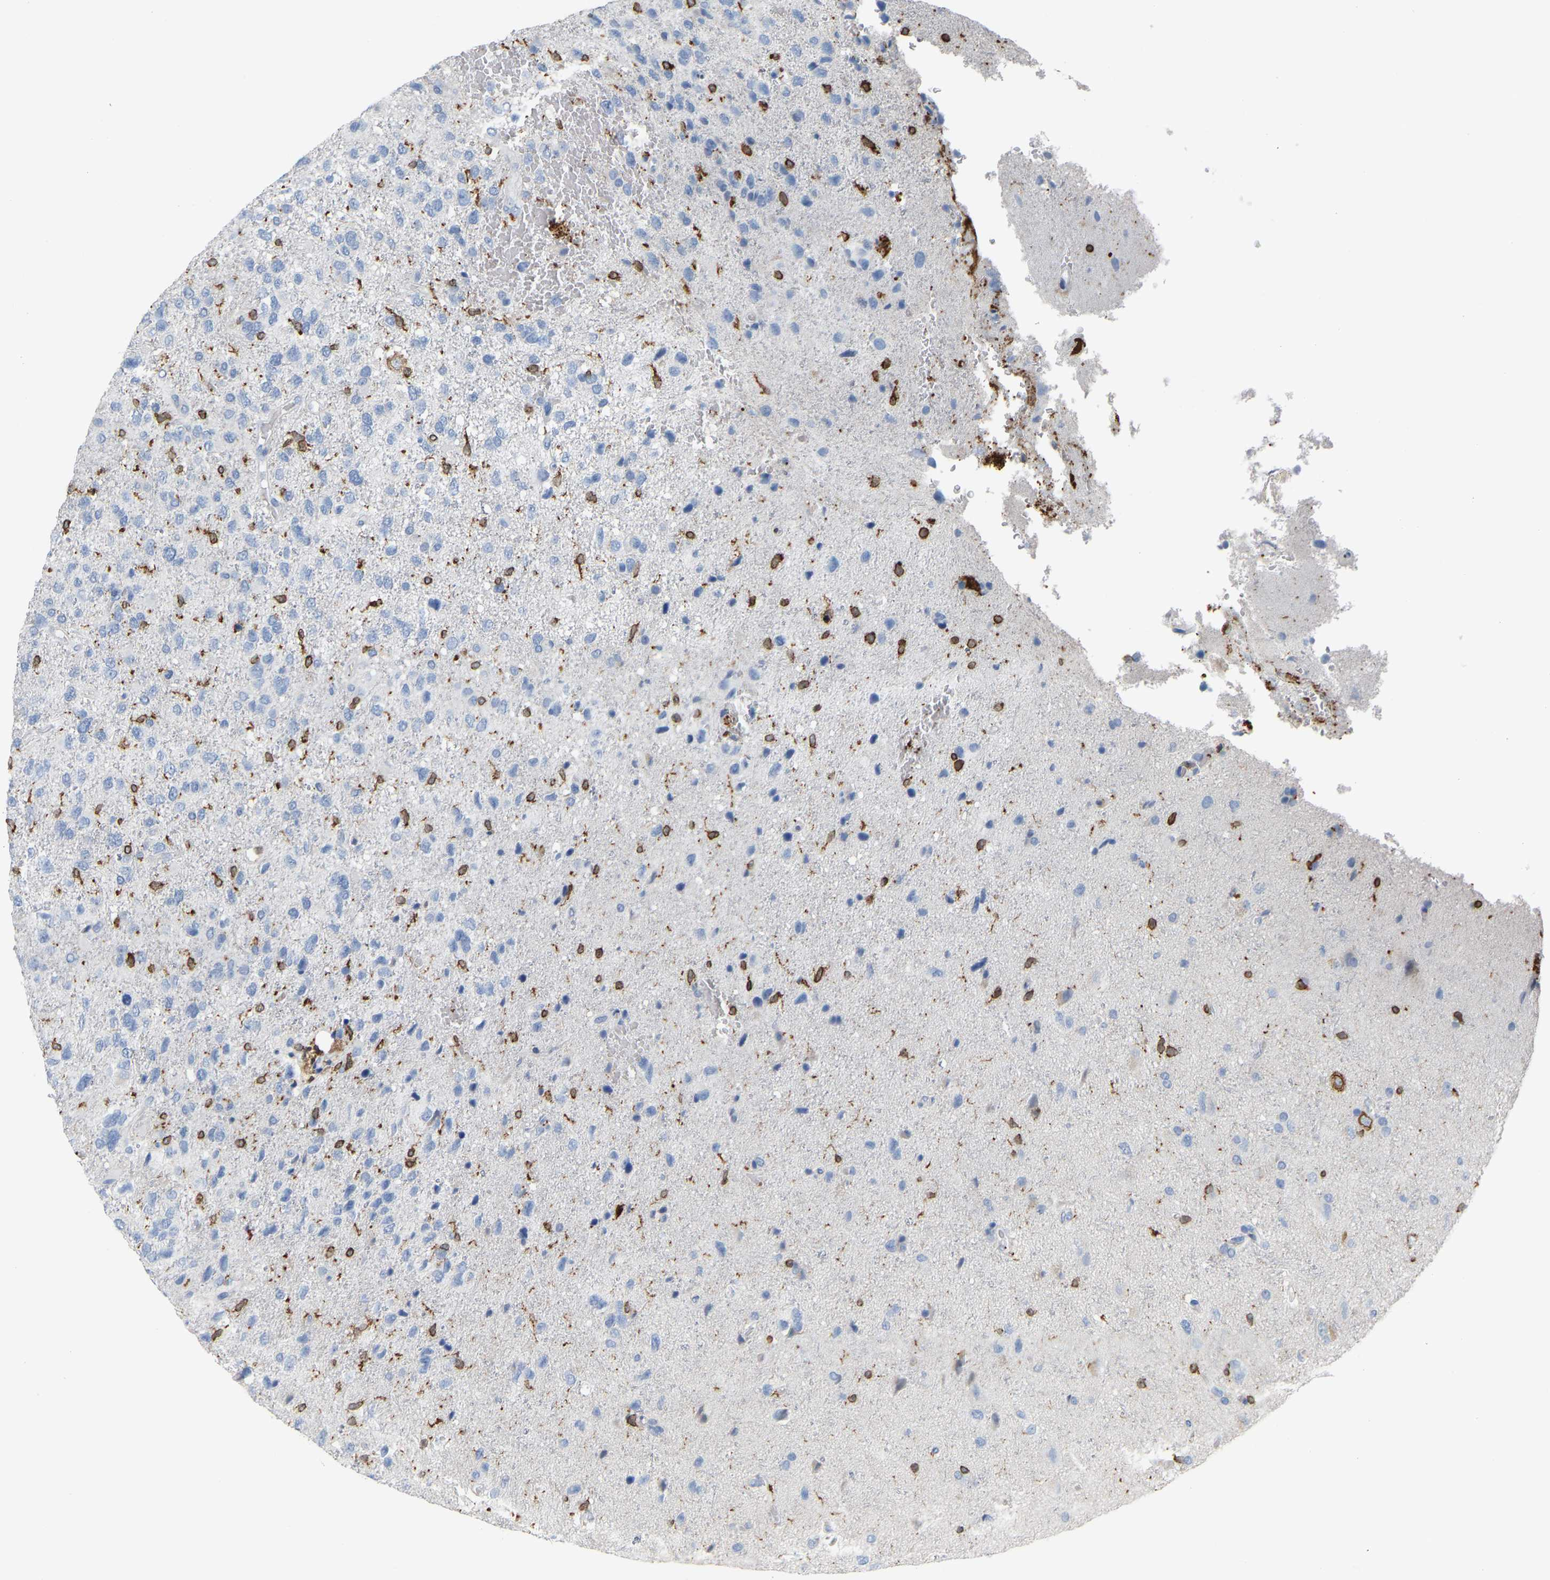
{"staining": {"intensity": "negative", "quantity": "none", "location": "none"}, "tissue": "glioma", "cell_type": "Tumor cells", "image_type": "cancer", "snomed": [{"axis": "morphology", "description": "Glioma, malignant, High grade"}, {"axis": "topography", "description": "Brain"}], "caption": "This is an immunohistochemistry photomicrograph of glioma. There is no expression in tumor cells.", "gene": "PTGS1", "patient": {"sex": "female", "age": 58}}